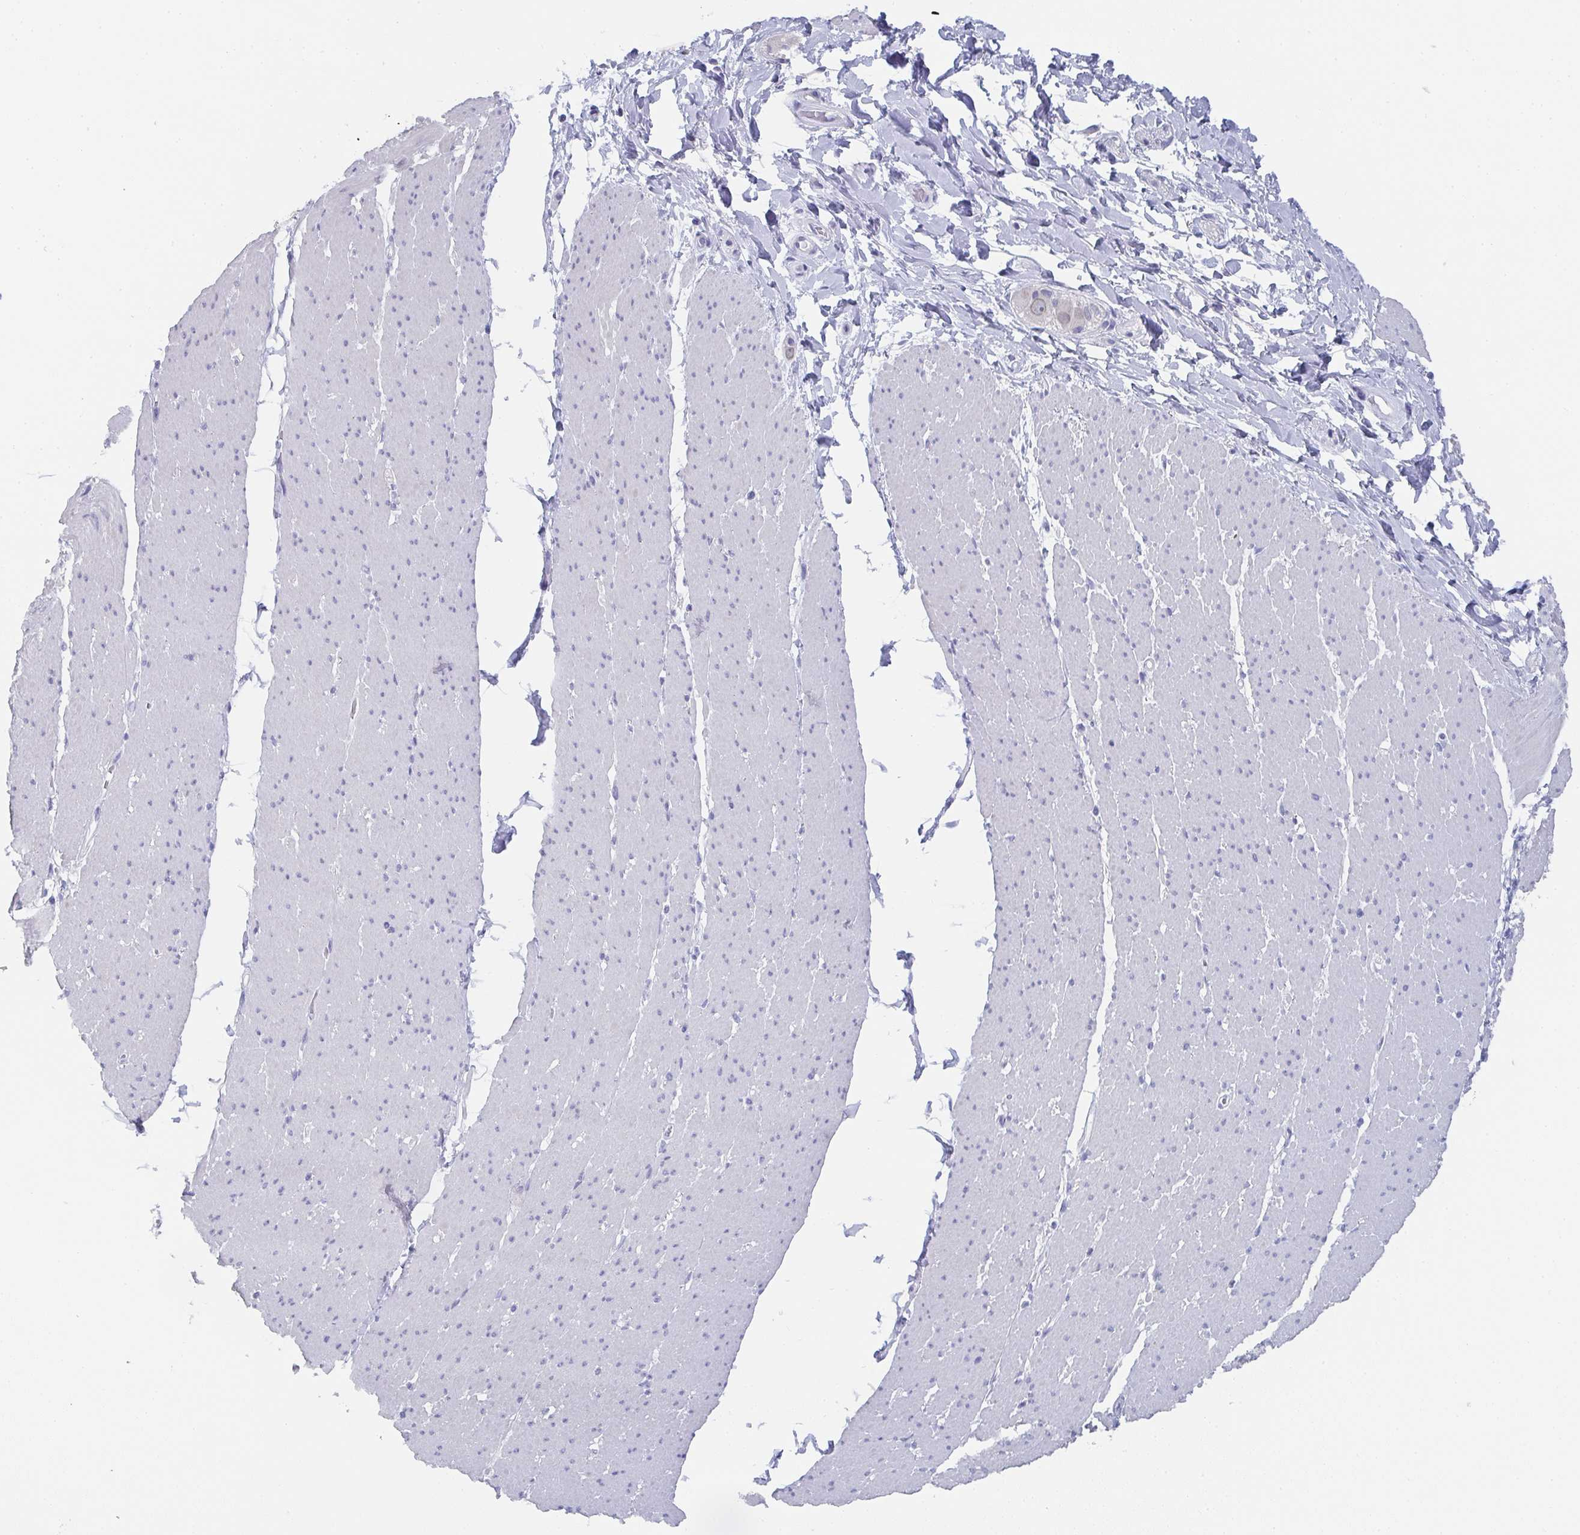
{"staining": {"intensity": "negative", "quantity": "none", "location": "none"}, "tissue": "smooth muscle", "cell_type": "Smooth muscle cells", "image_type": "normal", "snomed": [{"axis": "morphology", "description": "Normal tissue, NOS"}, {"axis": "topography", "description": "Smooth muscle"}, {"axis": "topography", "description": "Rectum"}], "caption": "This photomicrograph is of normal smooth muscle stained with immunohistochemistry to label a protein in brown with the nuclei are counter-stained blue. There is no expression in smooth muscle cells.", "gene": "DYDC2", "patient": {"sex": "male", "age": 53}}